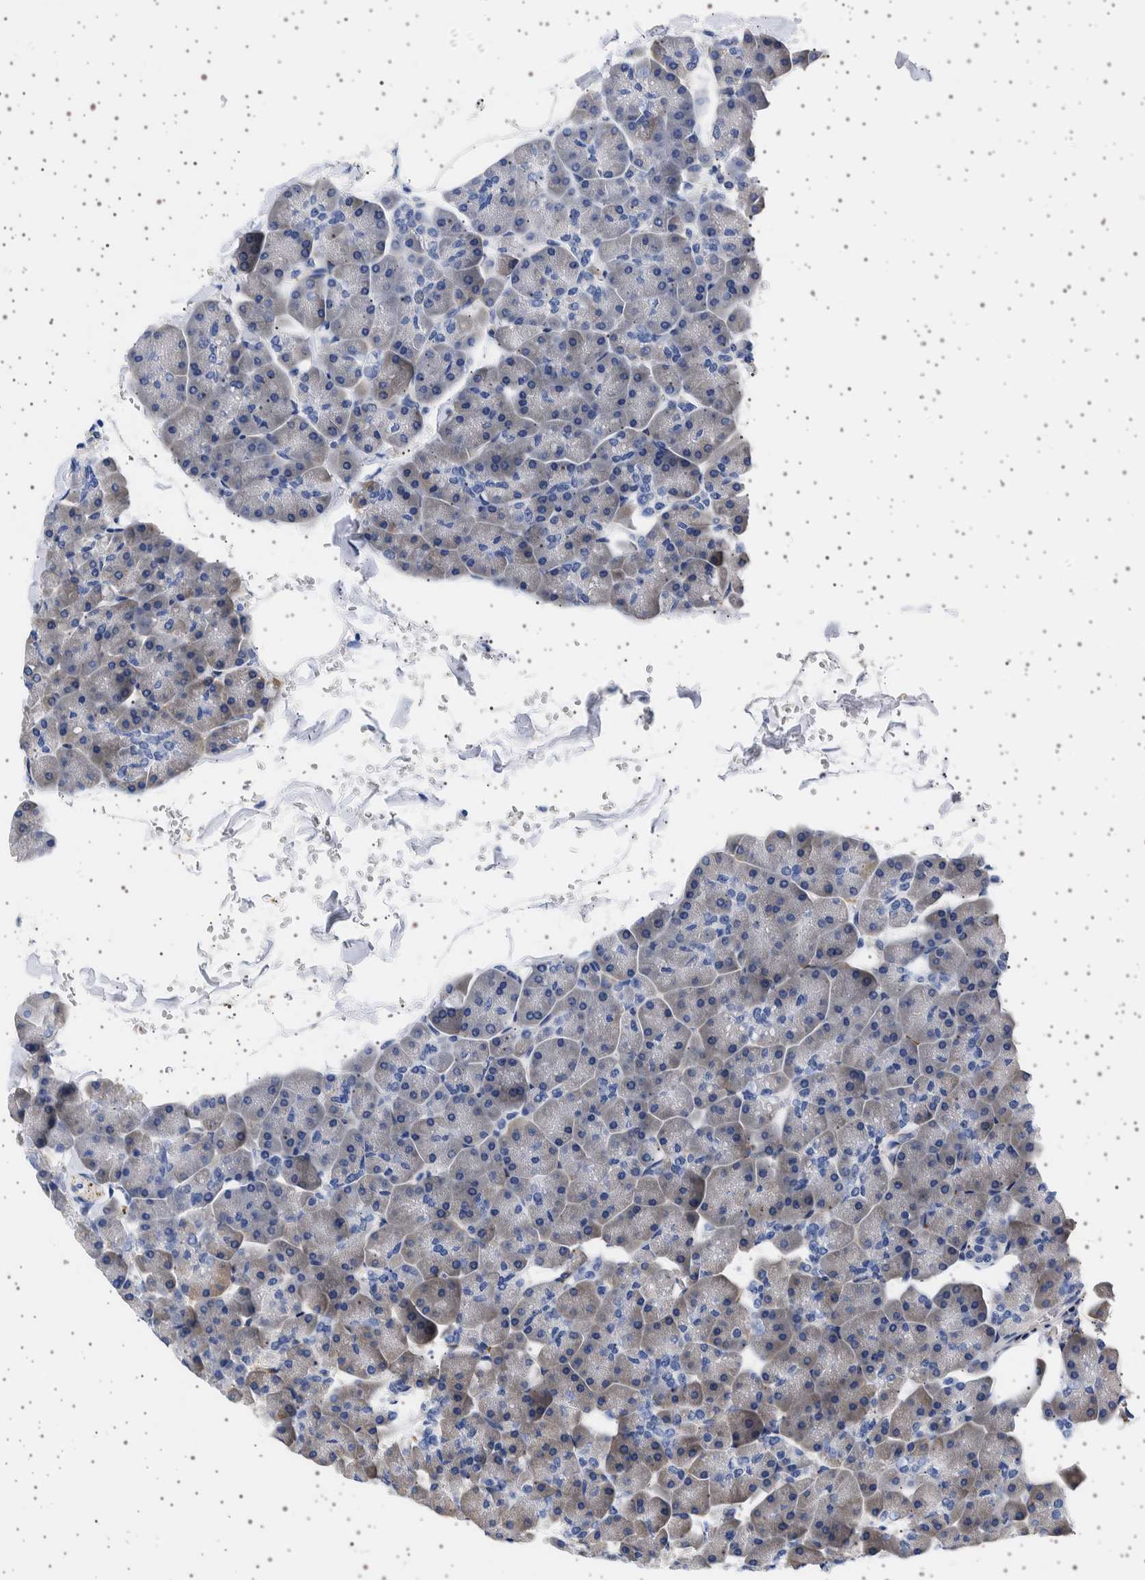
{"staining": {"intensity": "weak", "quantity": "<25%", "location": "cytoplasmic/membranous"}, "tissue": "pancreas", "cell_type": "Exocrine glandular cells", "image_type": "normal", "snomed": [{"axis": "morphology", "description": "Normal tissue, NOS"}, {"axis": "topography", "description": "Pancreas"}], "caption": "Pancreas stained for a protein using immunohistochemistry (IHC) exhibits no positivity exocrine glandular cells.", "gene": "SEPTIN4", "patient": {"sex": "male", "age": 35}}